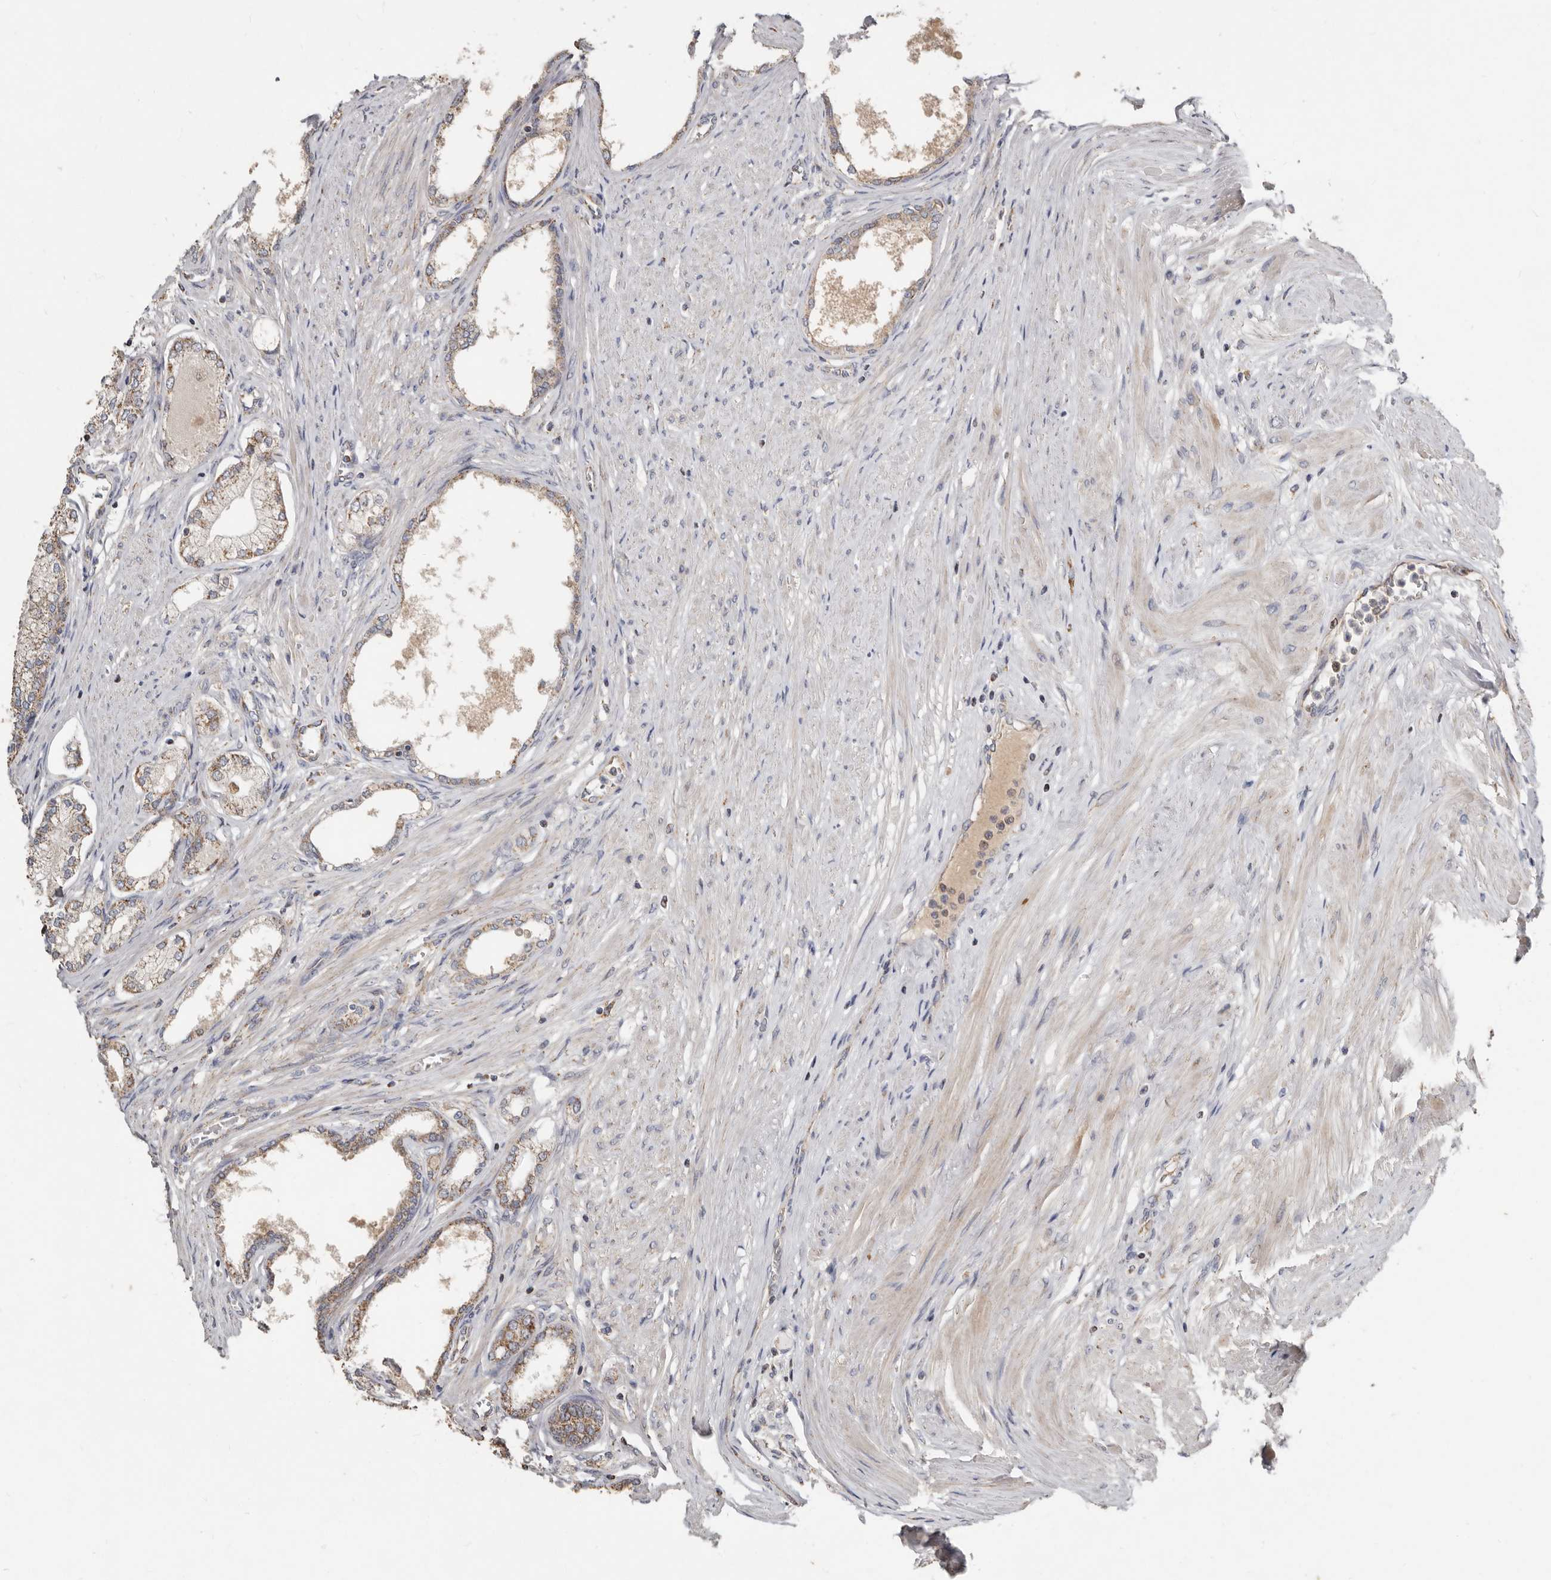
{"staining": {"intensity": "moderate", "quantity": "25%-75%", "location": "cytoplasmic/membranous"}, "tissue": "prostate", "cell_type": "Glandular cells", "image_type": "normal", "snomed": [{"axis": "morphology", "description": "Normal tissue, NOS"}, {"axis": "morphology", "description": "Urothelial carcinoma, Low grade"}, {"axis": "topography", "description": "Urinary bladder"}, {"axis": "topography", "description": "Prostate"}], "caption": "Immunohistochemistry of unremarkable prostate demonstrates medium levels of moderate cytoplasmic/membranous positivity in approximately 25%-75% of glandular cells.", "gene": "KIF26B", "patient": {"sex": "male", "age": 60}}